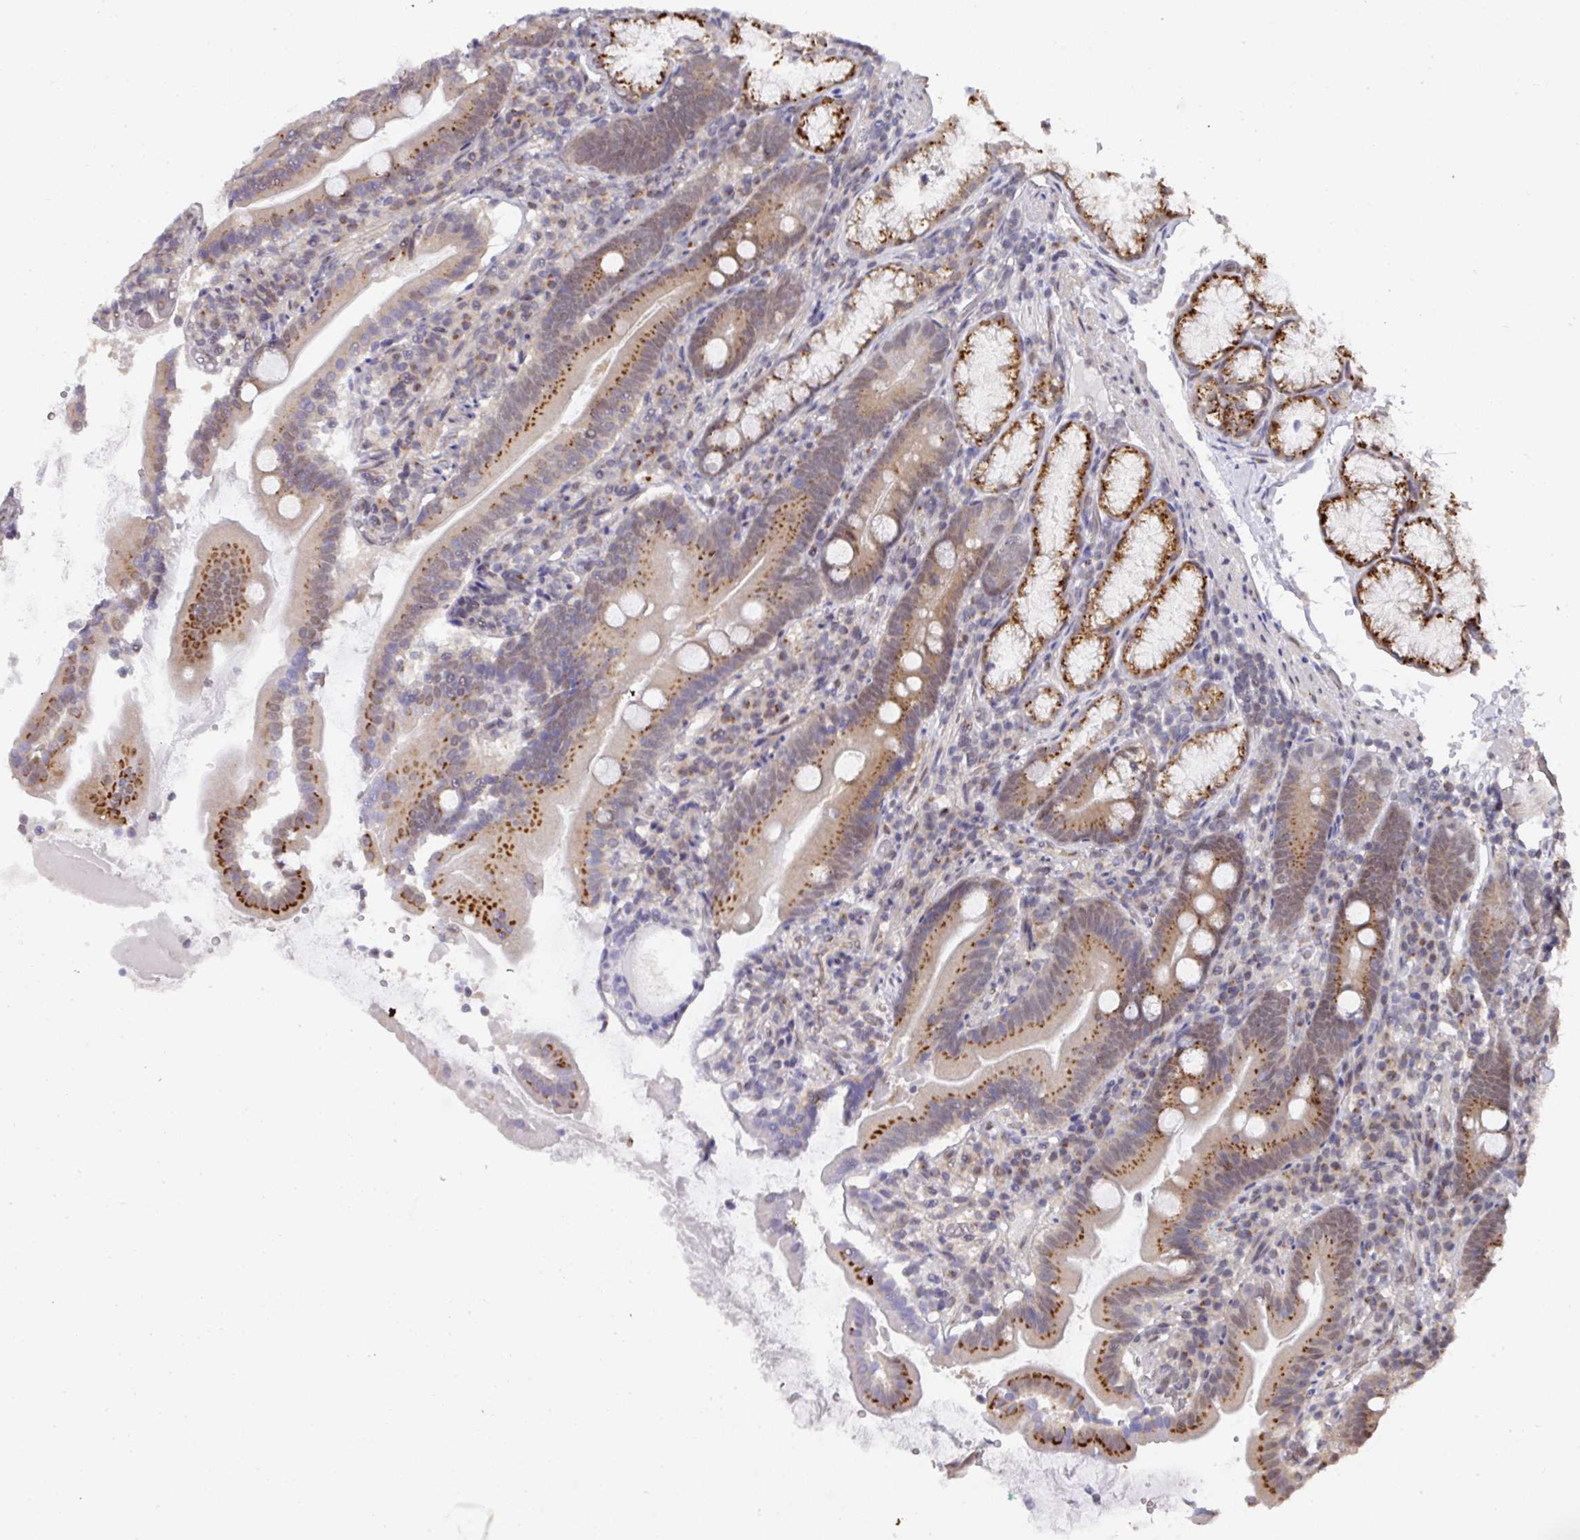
{"staining": {"intensity": "moderate", "quantity": ">75%", "location": "cytoplasmic/membranous"}, "tissue": "duodenum", "cell_type": "Glandular cells", "image_type": "normal", "snomed": [{"axis": "morphology", "description": "Normal tissue, NOS"}, {"axis": "topography", "description": "Duodenum"}], "caption": "Duodenum was stained to show a protein in brown. There is medium levels of moderate cytoplasmic/membranous positivity in about >75% of glandular cells. (IHC, brightfield microscopy, high magnification).", "gene": "C18orf25", "patient": {"sex": "female", "age": 67}}